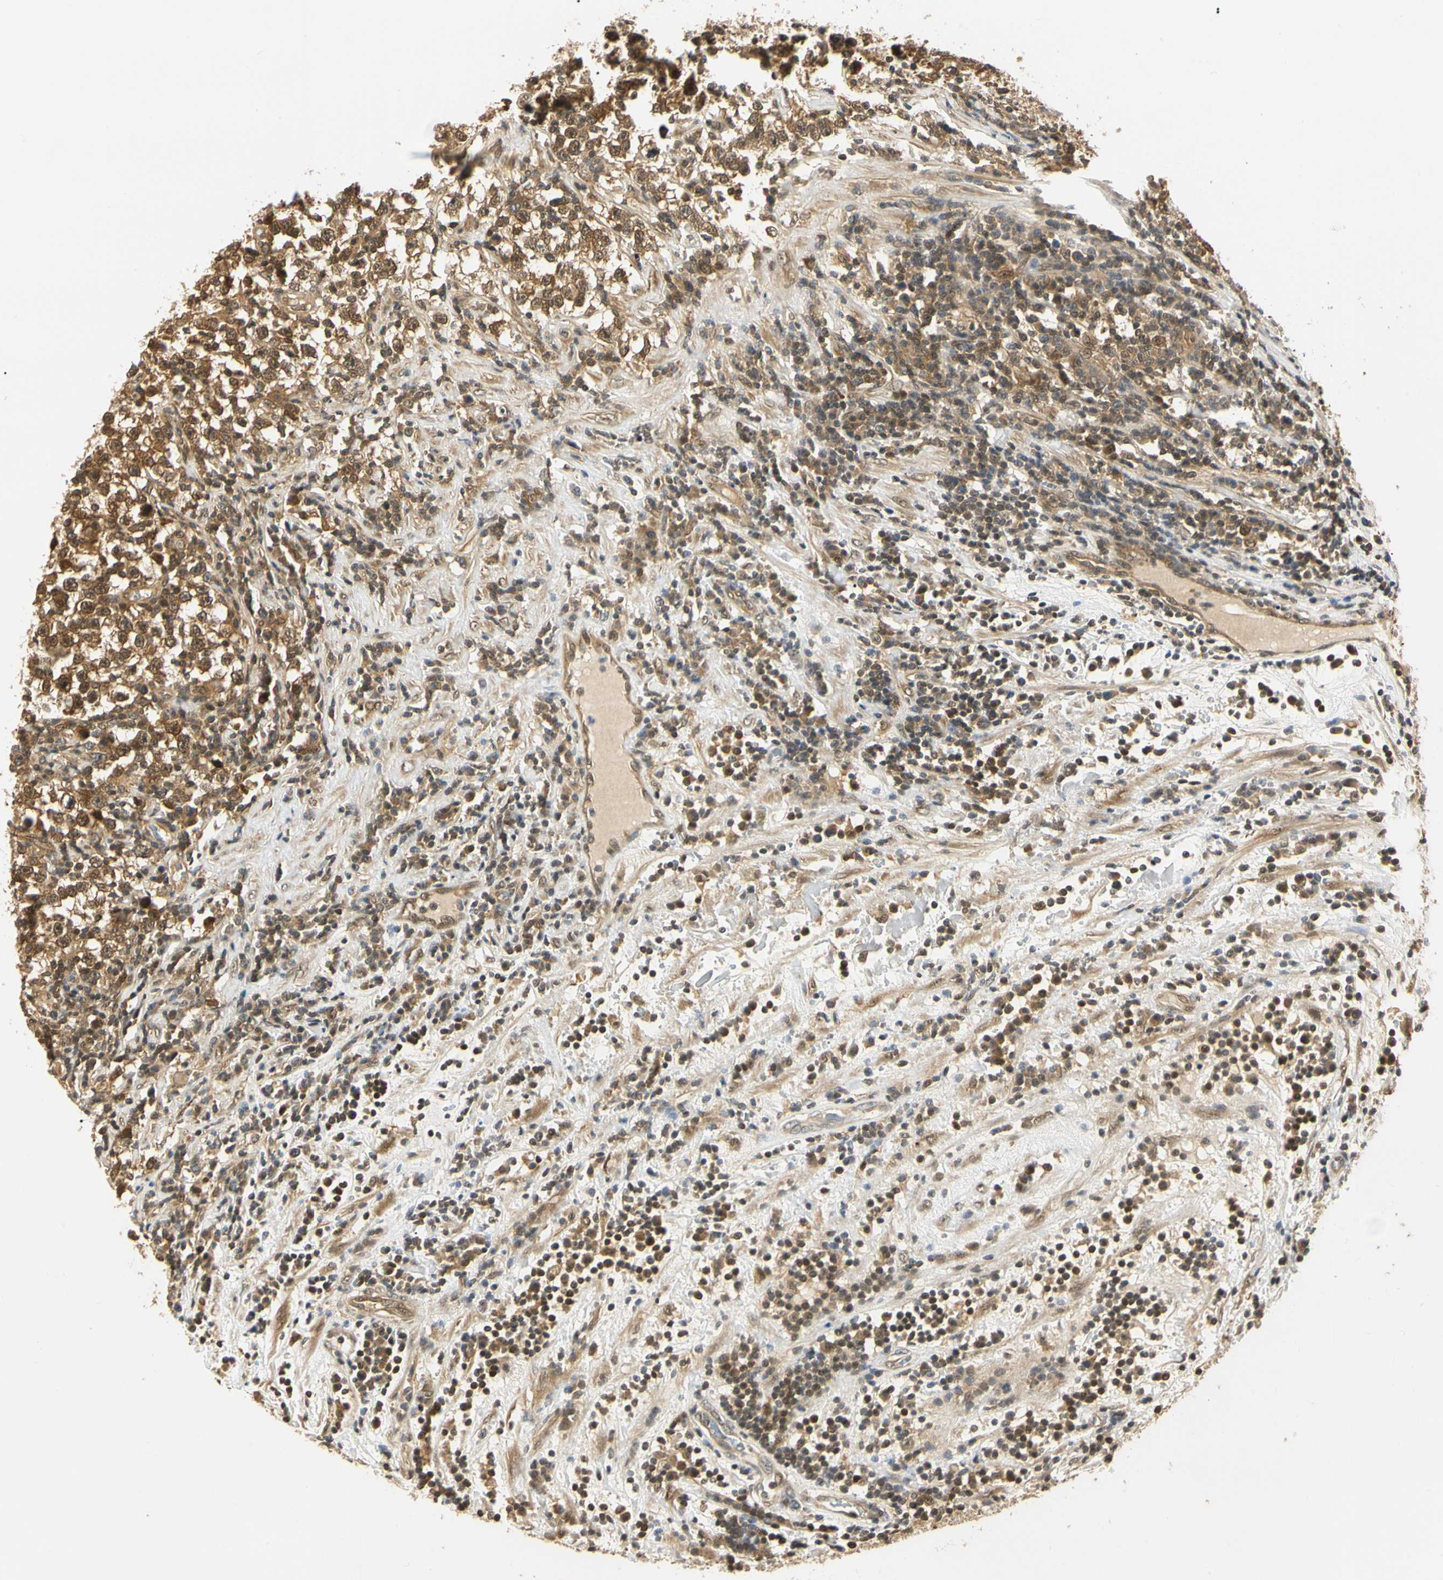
{"staining": {"intensity": "moderate", "quantity": ">75%", "location": "cytoplasmic/membranous,nuclear"}, "tissue": "testis cancer", "cell_type": "Tumor cells", "image_type": "cancer", "snomed": [{"axis": "morphology", "description": "Seminoma, NOS"}, {"axis": "topography", "description": "Testis"}], "caption": "Immunohistochemical staining of testis cancer (seminoma) demonstrates moderate cytoplasmic/membranous and nuclear protein positivity in about >75% of tumor cells. The protein is shown in brown color, while the nuclei are stained blue.", "gene": "UBE2Z", "patient": {"sex": "male", "age": 43}}